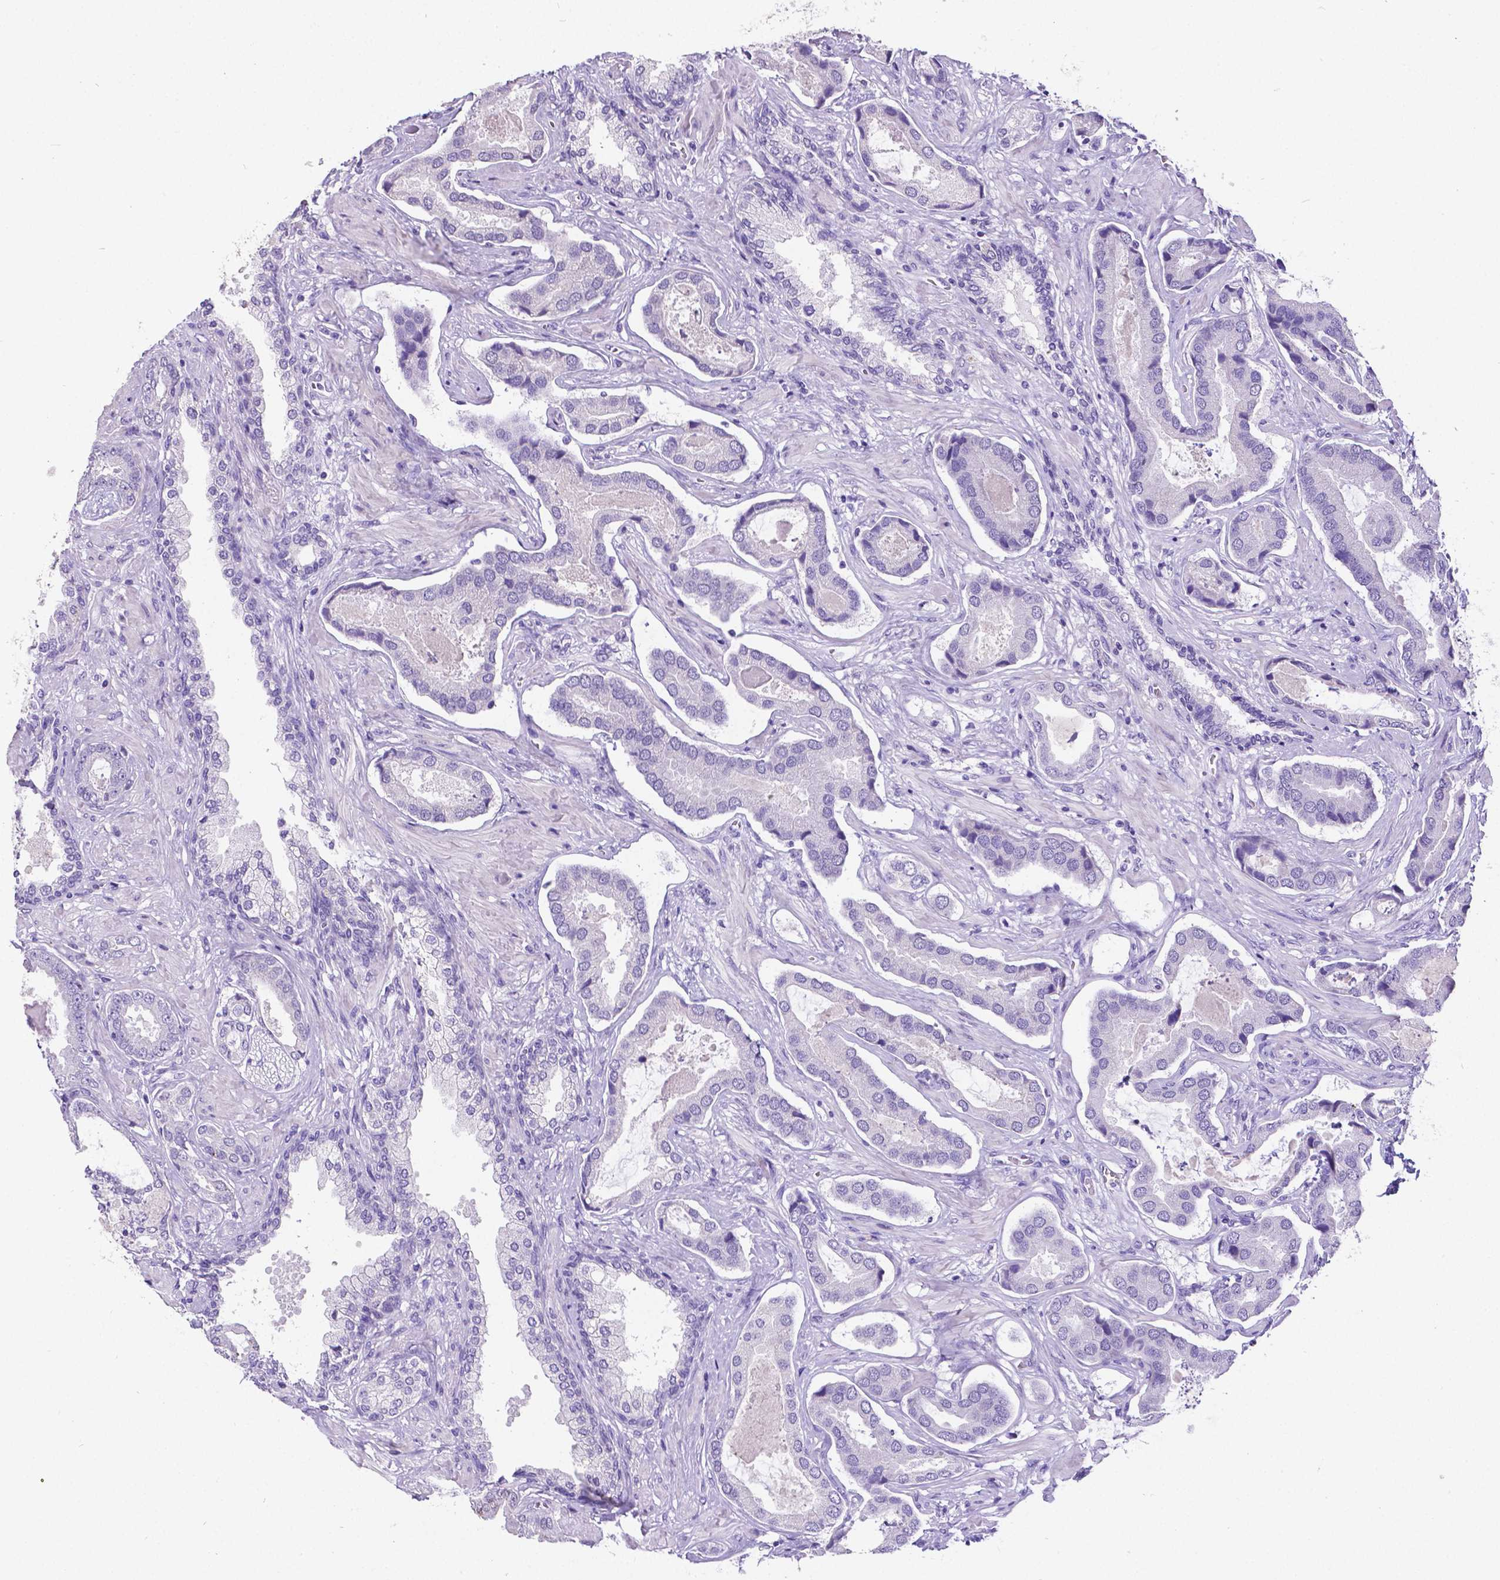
{"staining": {"intensity": "negative", "quantity": "none", "location": "none"}, "tissue": "prostate cancer", "cell_type": "Tumor cells", "image_type": "cancer", "snomed": [{"axis": "morphology", "description": "Adenocarcinoma, NOS"}, {"axis": "topography", "description": "Prostate"}], "caption": "Tumor cells are negative for brown protein staining in prostate cancer (adenocarcinoma).", "gene": "SATB2", "patient": {"sex": "male", "age": 64}}